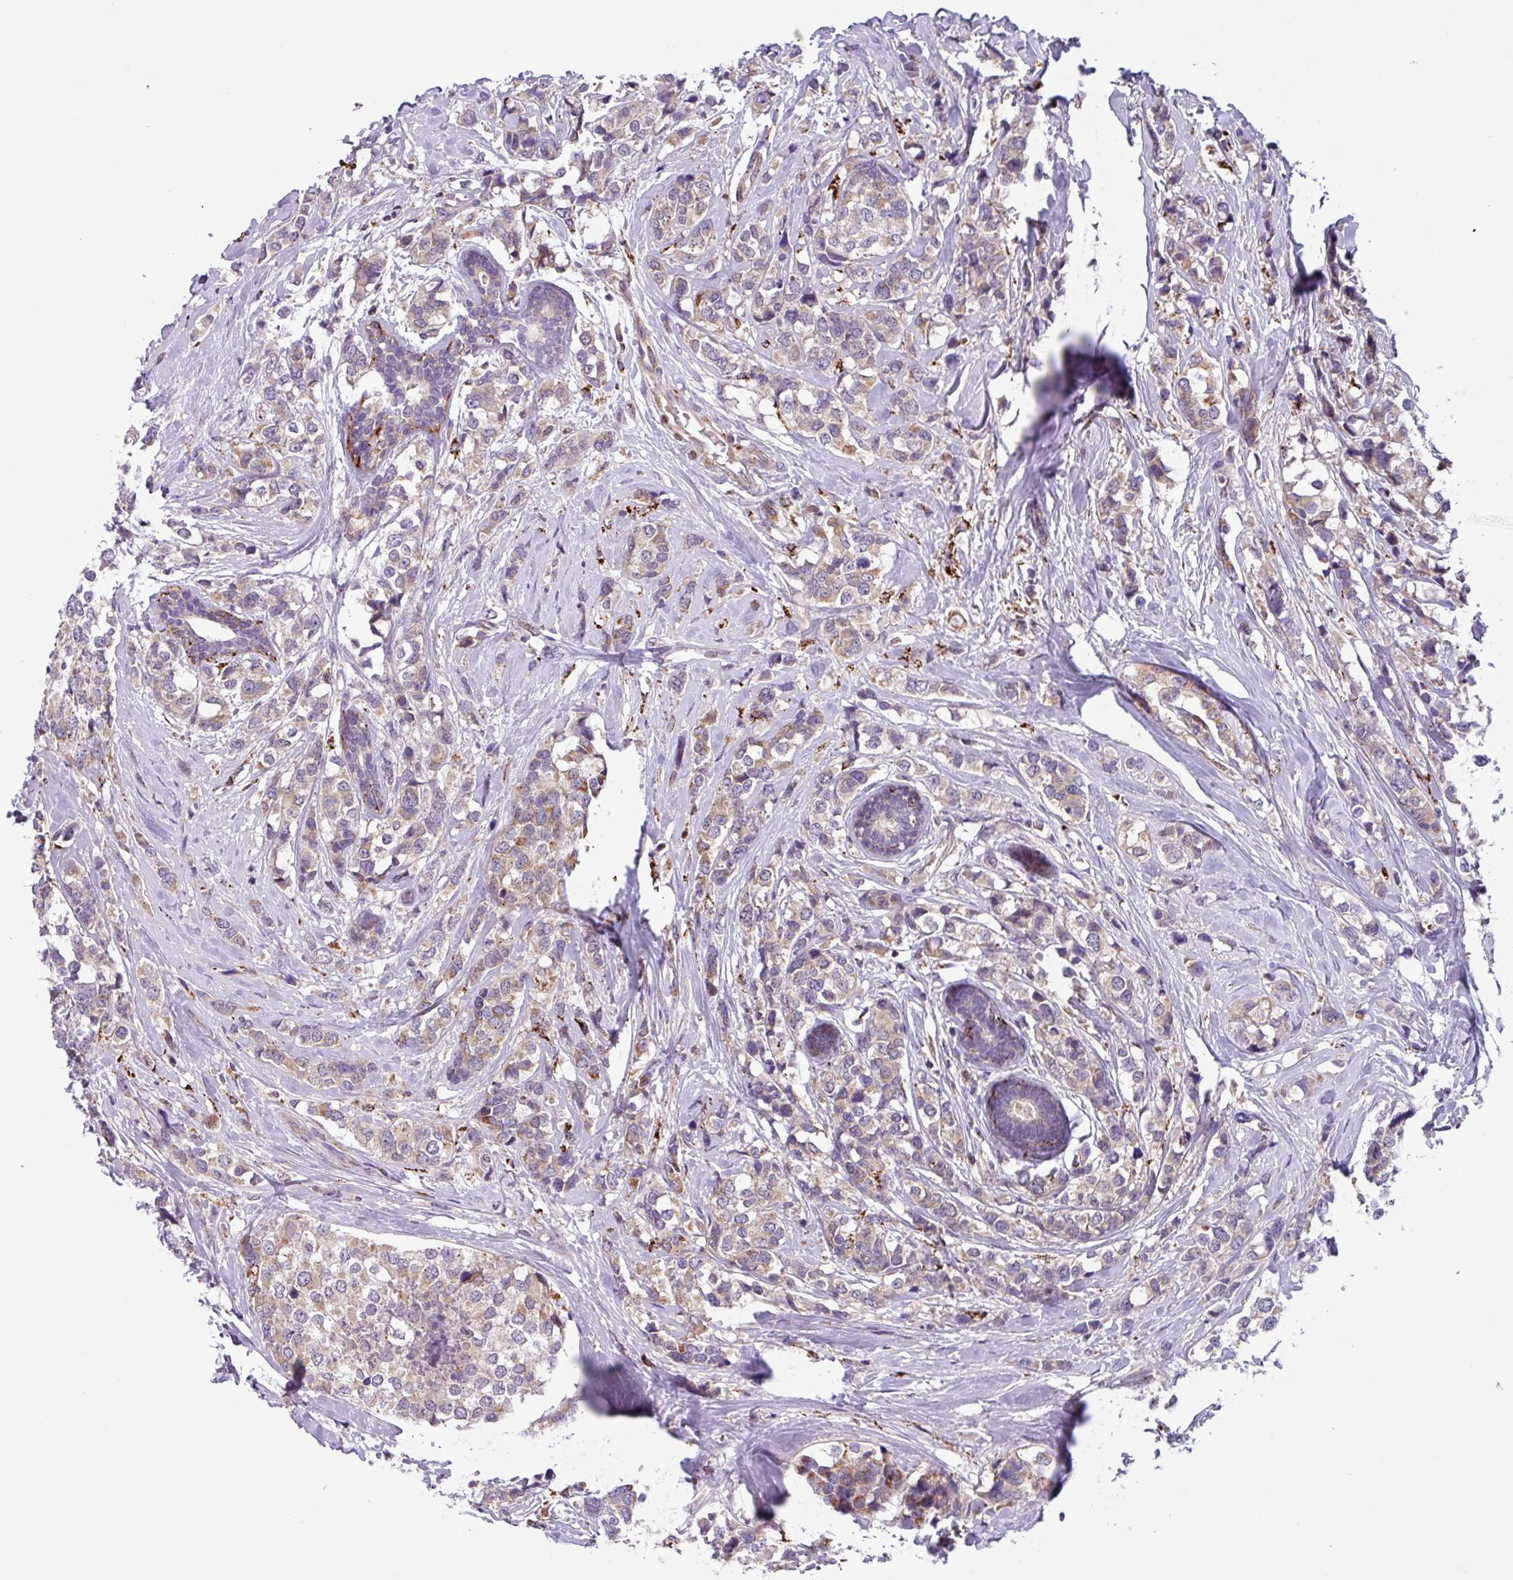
{"staining": {"intensity": "weak", "quantity": "<25%", "location": "cytoplasmic/membranous"}, "tissue": "breast cancer", "cell_type": "Tumor cells", "image_type": "cancer", "snomed": [{"axis": "morphology", "description": "Lobular carcinoma"}, {"axis": "topography", "description": "Breast"}], "caption": "Human breast lobular carcinoma stained for a protein using immunohistochemistry (IHC) displays no positivity in tumor cells.", "gene": "AKIRIN1", "patient": {"sex": "female", "age": 59}}